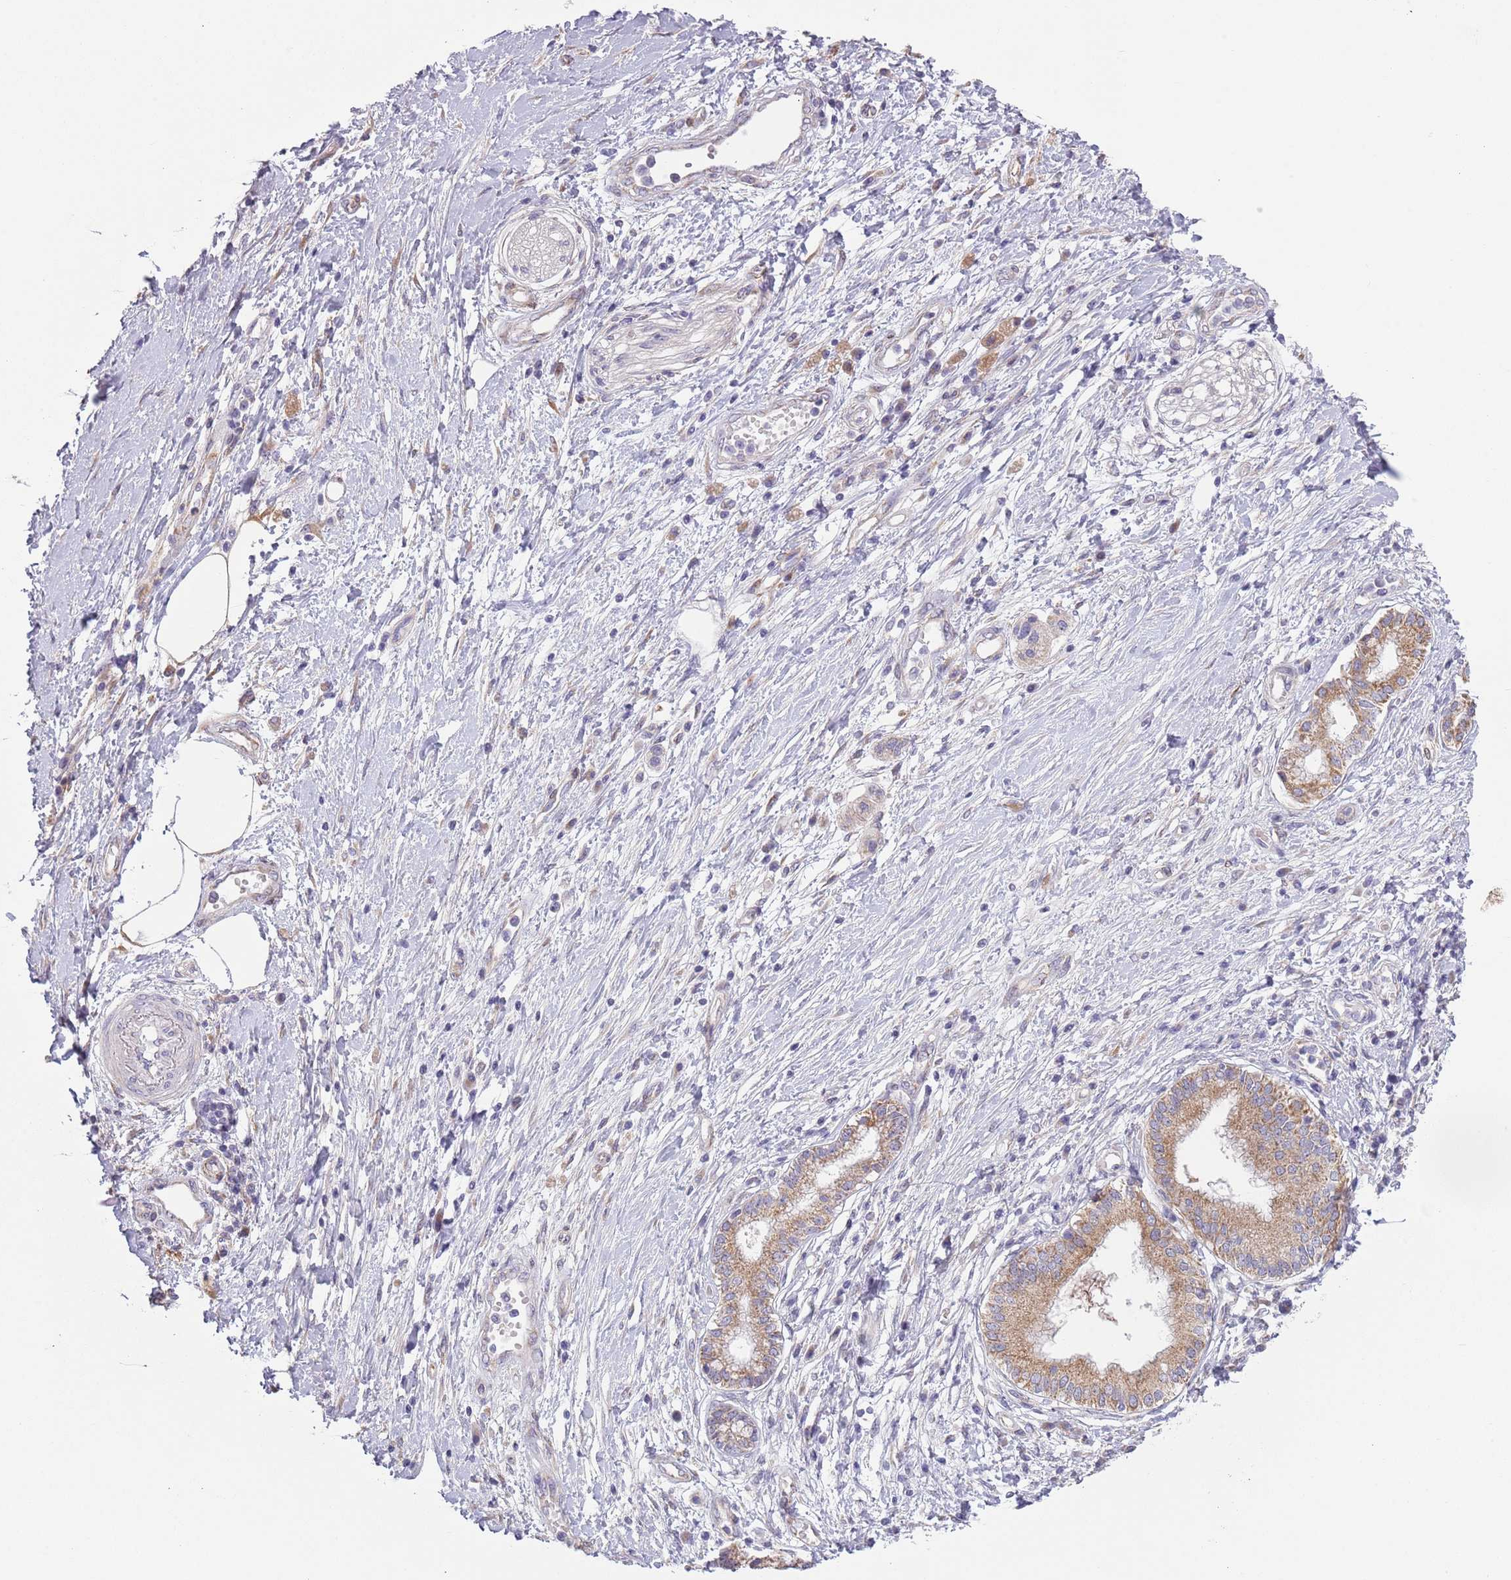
{"staining": {"intensity": "moderate", "quantity": ">75%", "location": "cytoplasmic/membranous"}, "tissue": "pancreatic cancer", "cell_type": "Tumor cells", "image_type": "cancer", "snomed": [{"axis": "morphology", "description": "Adenocarcinoma, NOS"}, {"axis": "topography", "description": "Pancreas"}], "caption": "Immunohistochemical staining of pancreatic cancer demonstrates medium levels of moderate cytoplasmic/membranous expression in approximately >75% of tumor cells.", "gene": "COQ5", "patient": {"sex": "male", "age": 68}}